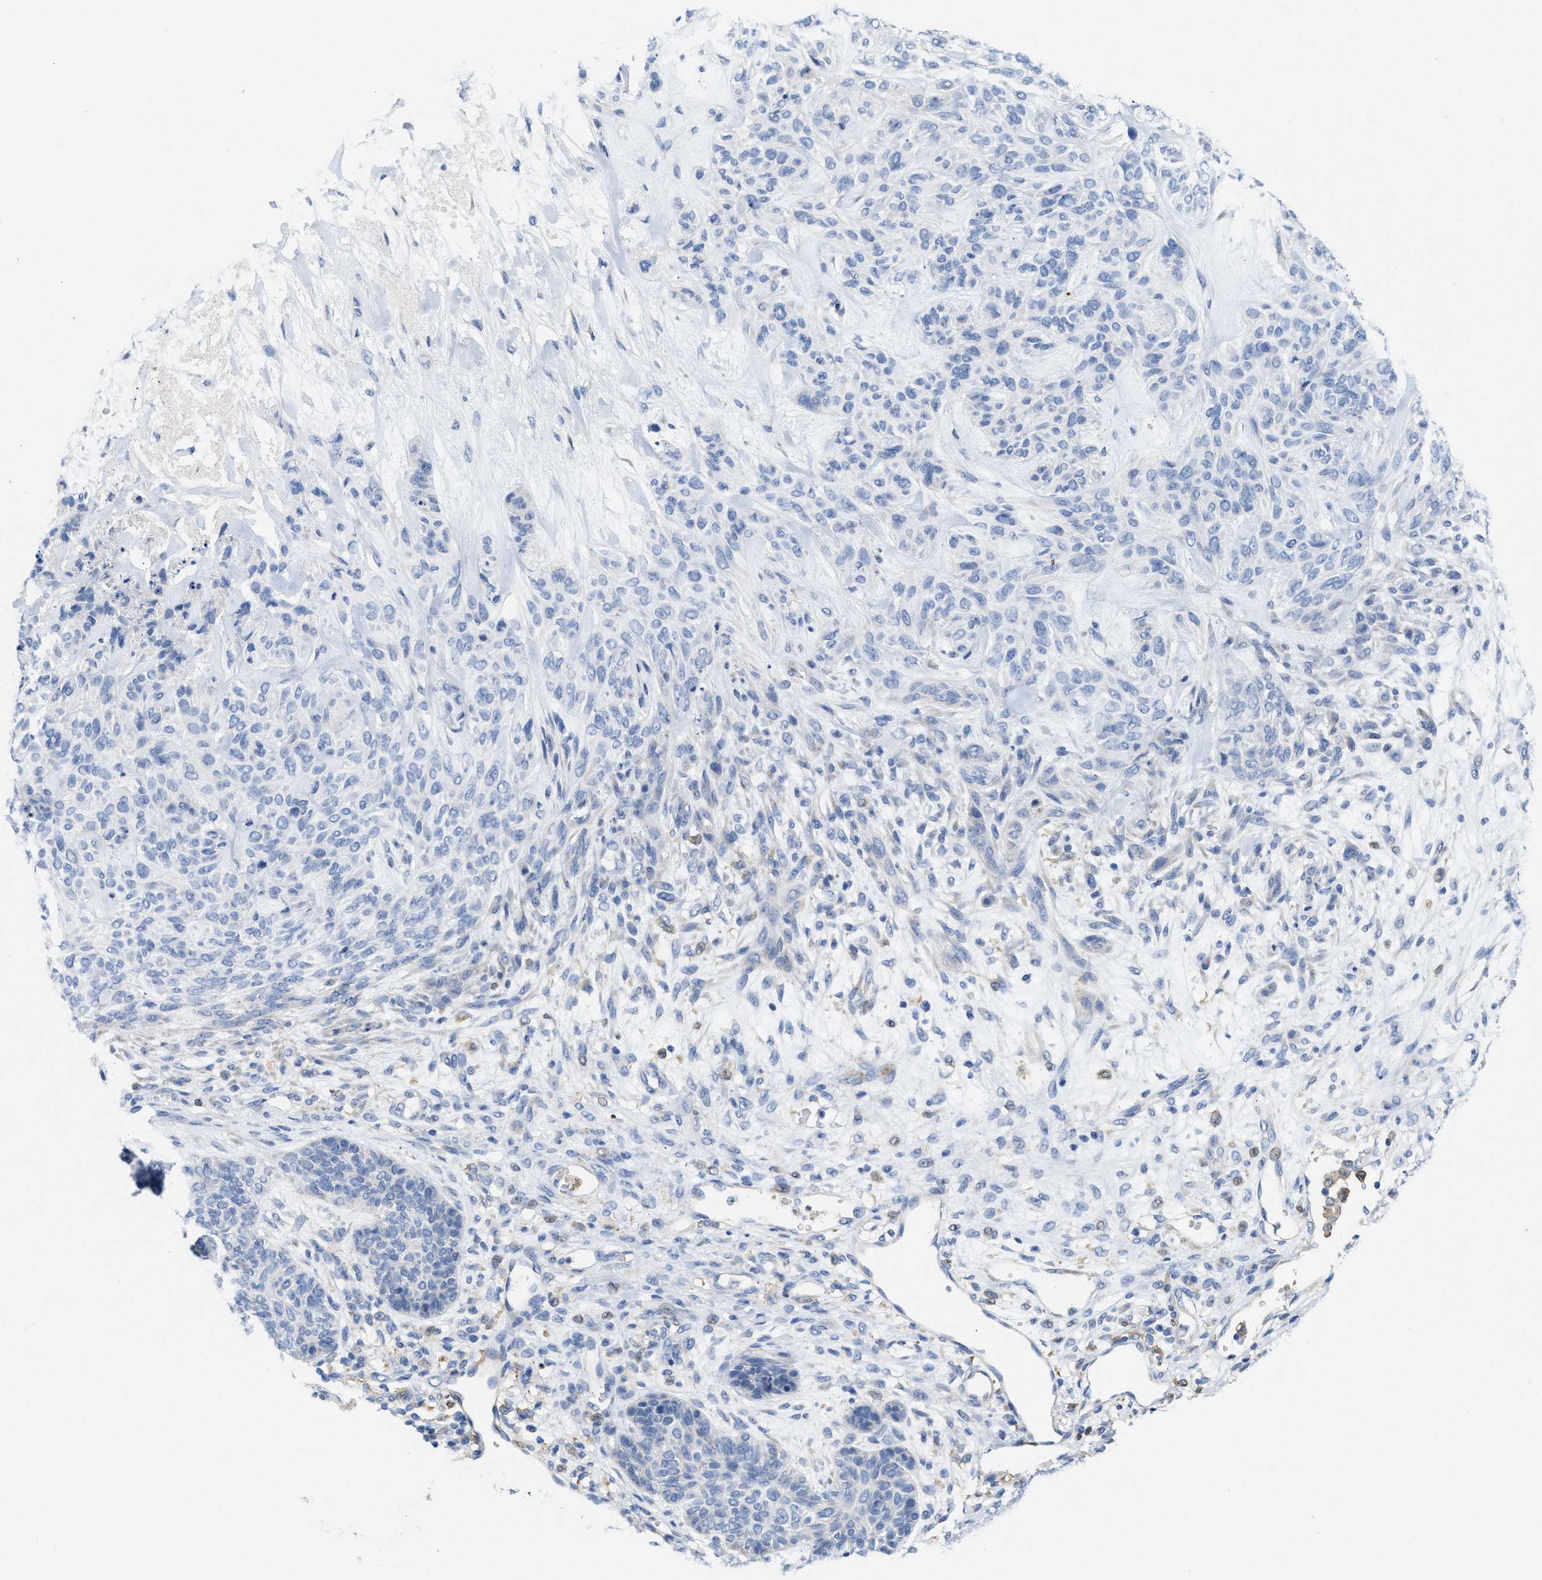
{"staining": {"intensity": "negative", "quantity": "none", "location": "none"}, "tissue": "skin cancer", "cell_type": "Tumor cells", "image_type": "cancer", "snomed": [{"axis": "morphology", "description": "Basal cell carcinoma"}, {"axis": "topography", "description": "Skin"}], "caption": "Tumor cells are negative for brown protein staining in skin basal cell carcinoma. (DAB (3,3'-diaminobenzidine) immunohistochemistry (IHC) with hematoxylin counter stain).", "gene": "CPA2", "patient": {"sex": "male", "age": 55}}